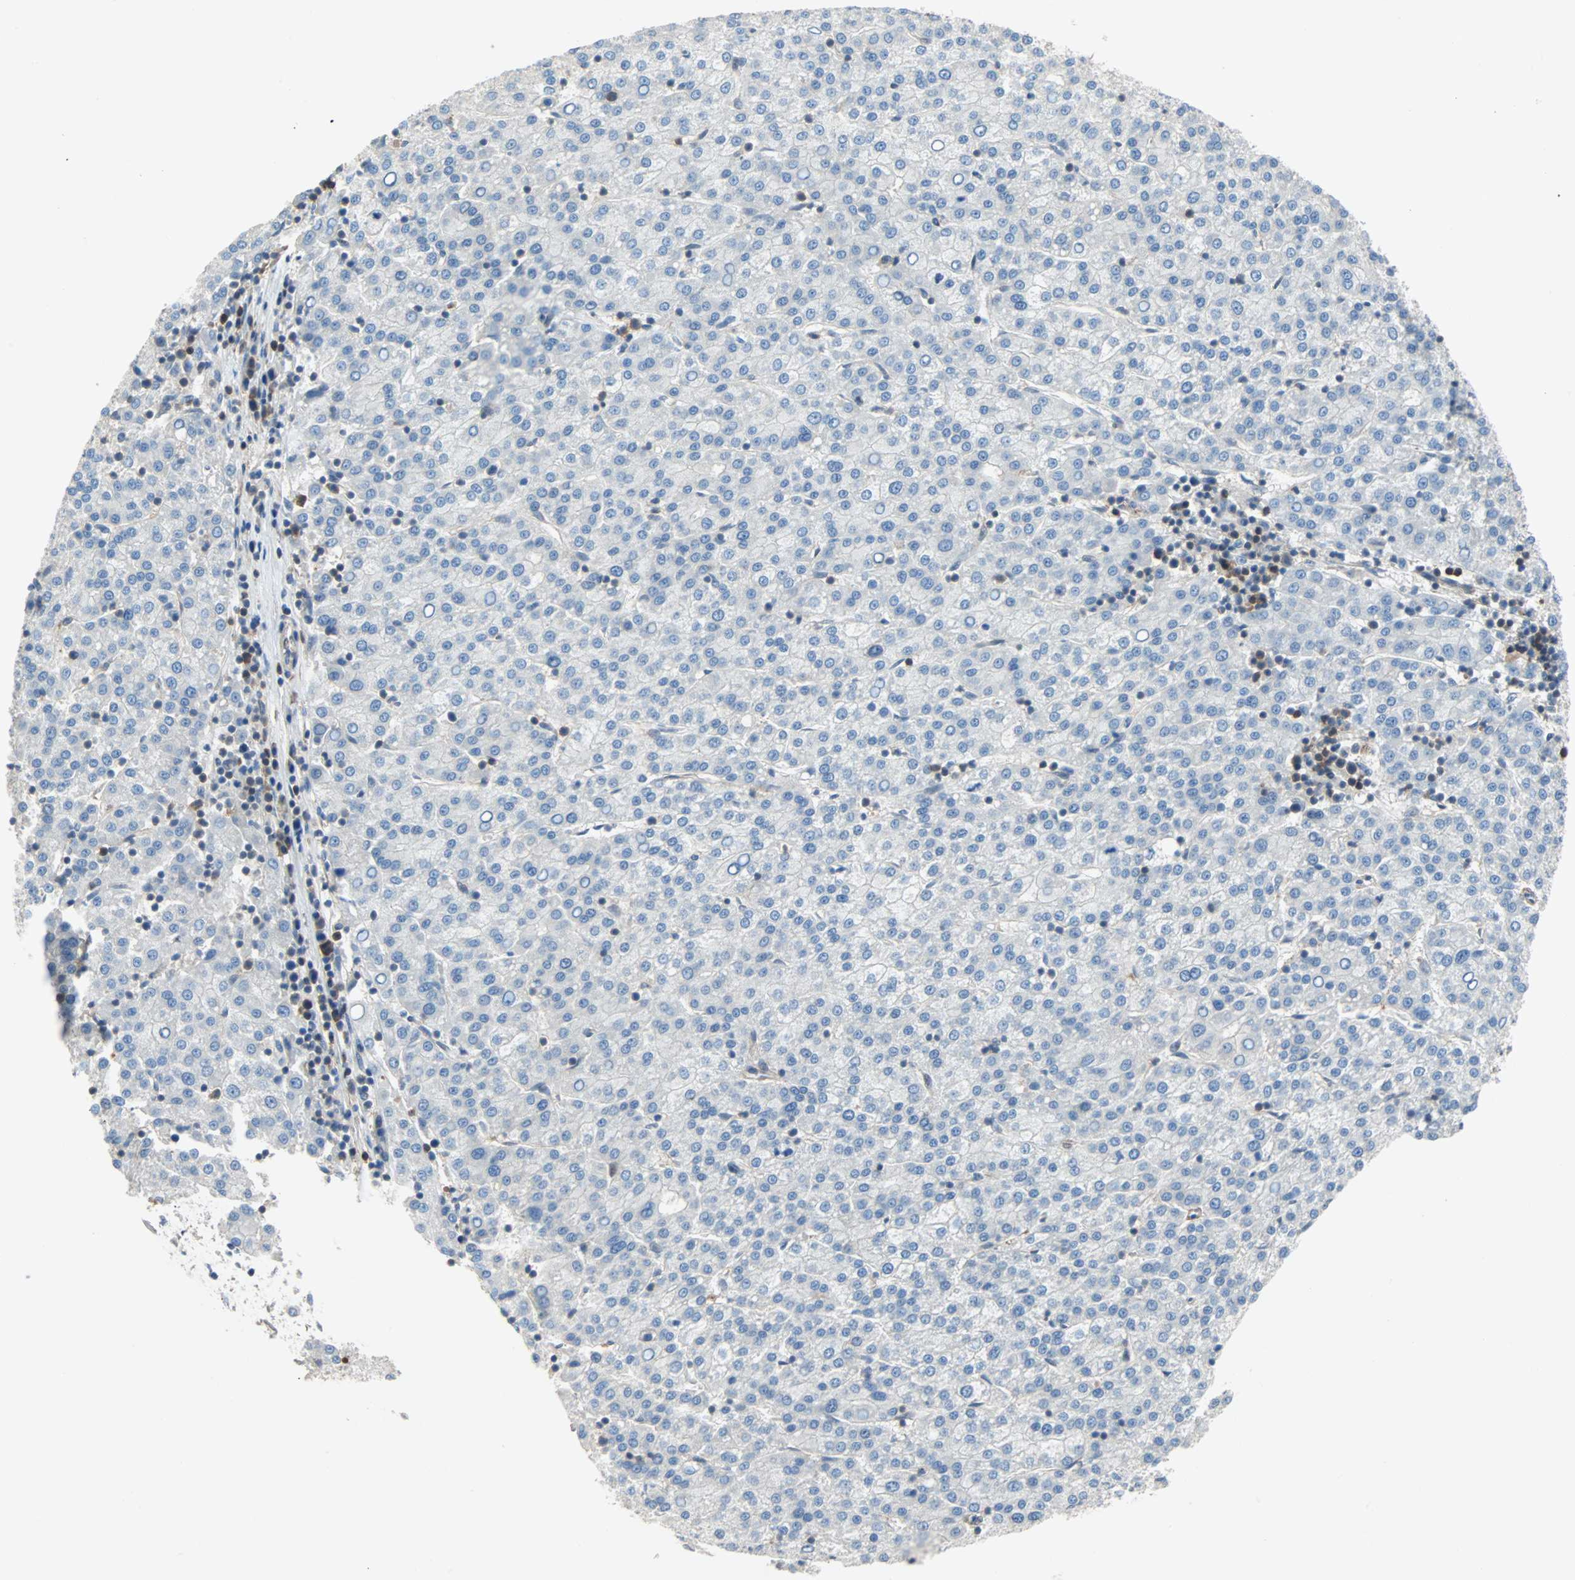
{"staining": {"intensity": "negative", "quantity": "none", "location": "none"}, "tissue": "liver cancer", "cell_type": "Tumor cells", "image_type": "cancer", "snomed": [{"axis": "morphology", "description": "Carcinoma, Hepatocellular, NOS"}, {"axis": "topography", "description": "Liver"}], "caption": "Hepatocellular carcinoma (liver) was stained to show a protein in brown. There is no significant positivity in tumor cells.", "gene": "TNFRSF12A", "patient": {"sex": "female", "age": 58}}